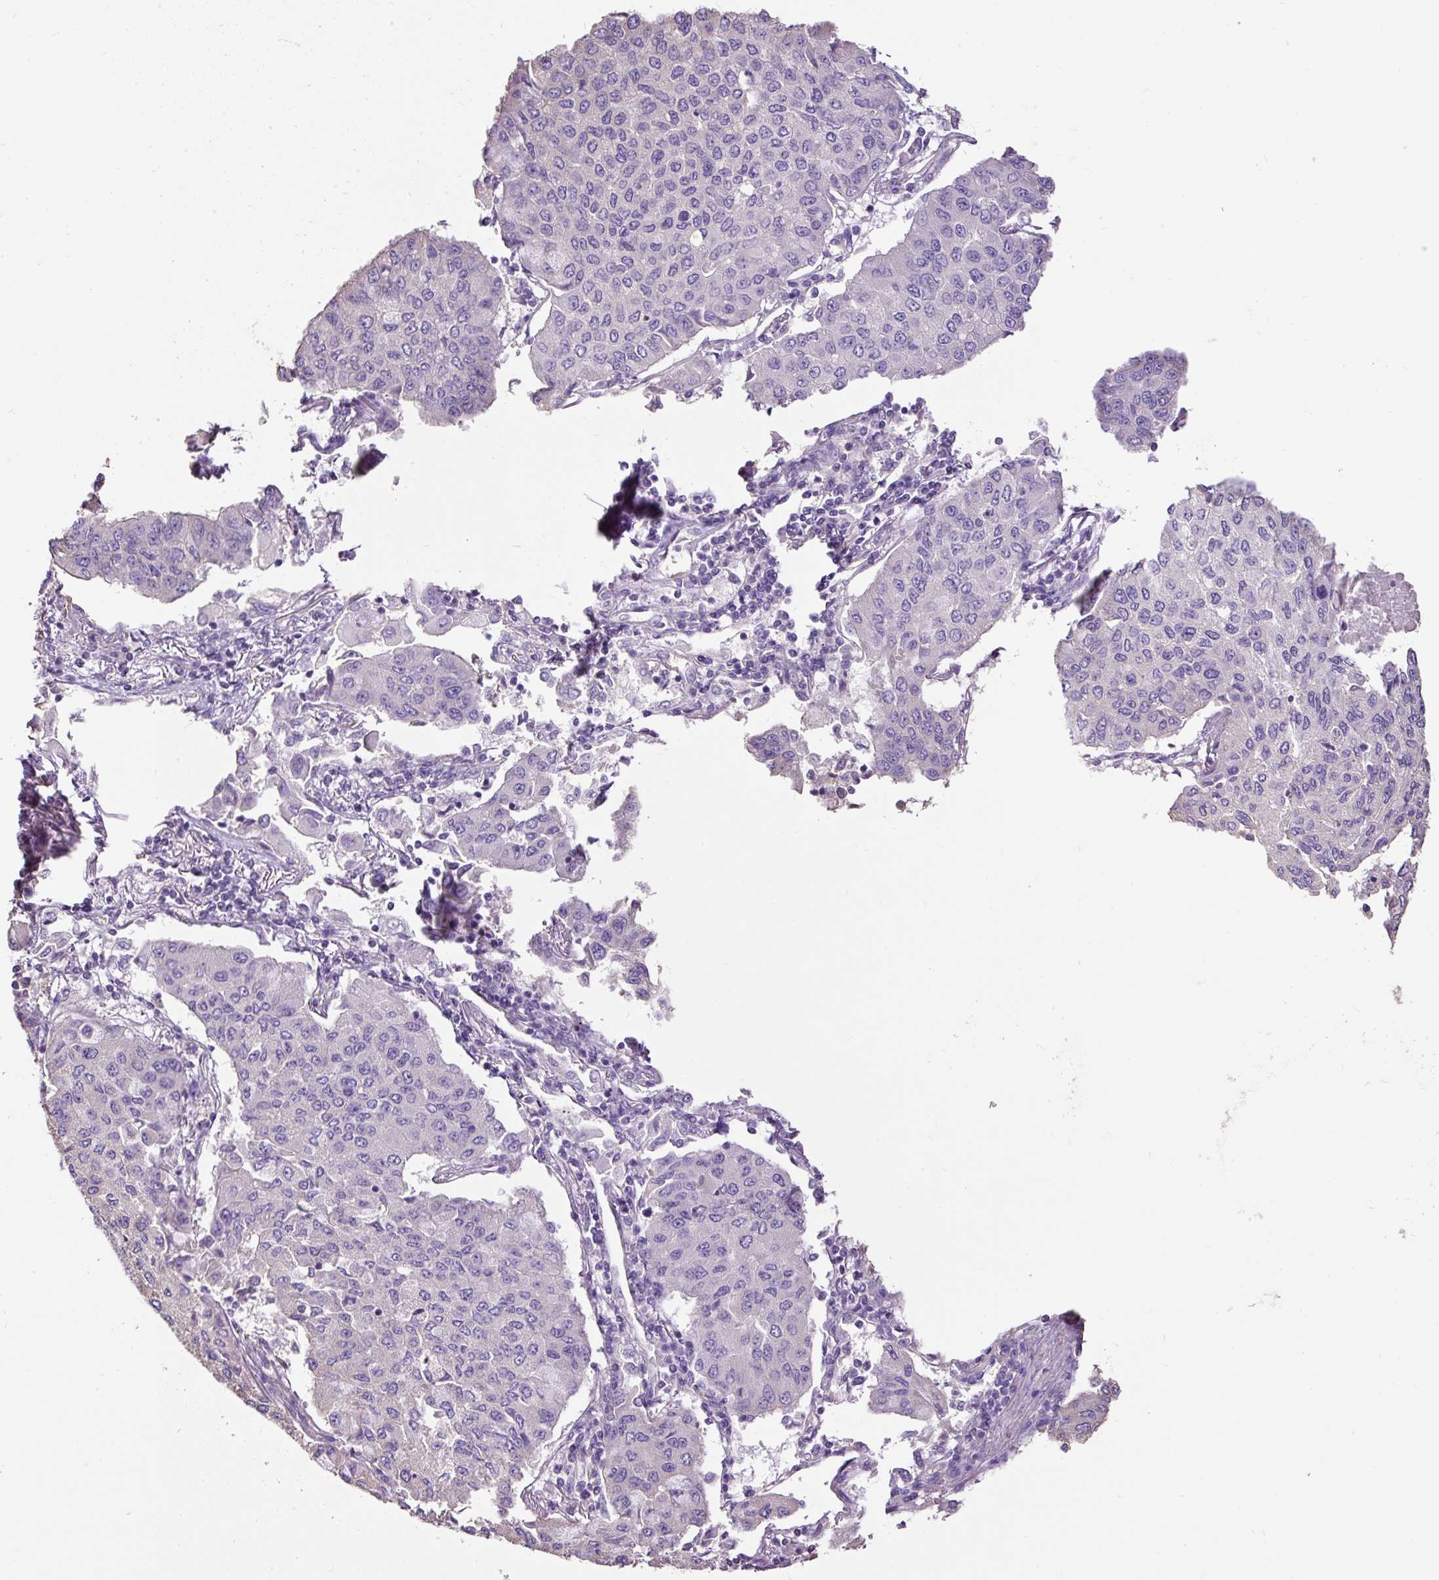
{"staining": {"intensity": "negative", "quantity": "none", "location": "none"}, "tissue": "lung cancer", "cell_type": "Tumor cells", "image_type": "cancer", "snomed": [{"axis": "morphology", "description": "Squamous cell carcinoma, NOS"}, {"axis": "topography", "description": "Lung"}], "caption": "IHC of squamous cell carcinoma (lung) demonstrates no staining in tumor cells.", "gene": "PDIA2", "patient": {"sex": "male", "age": 74}}